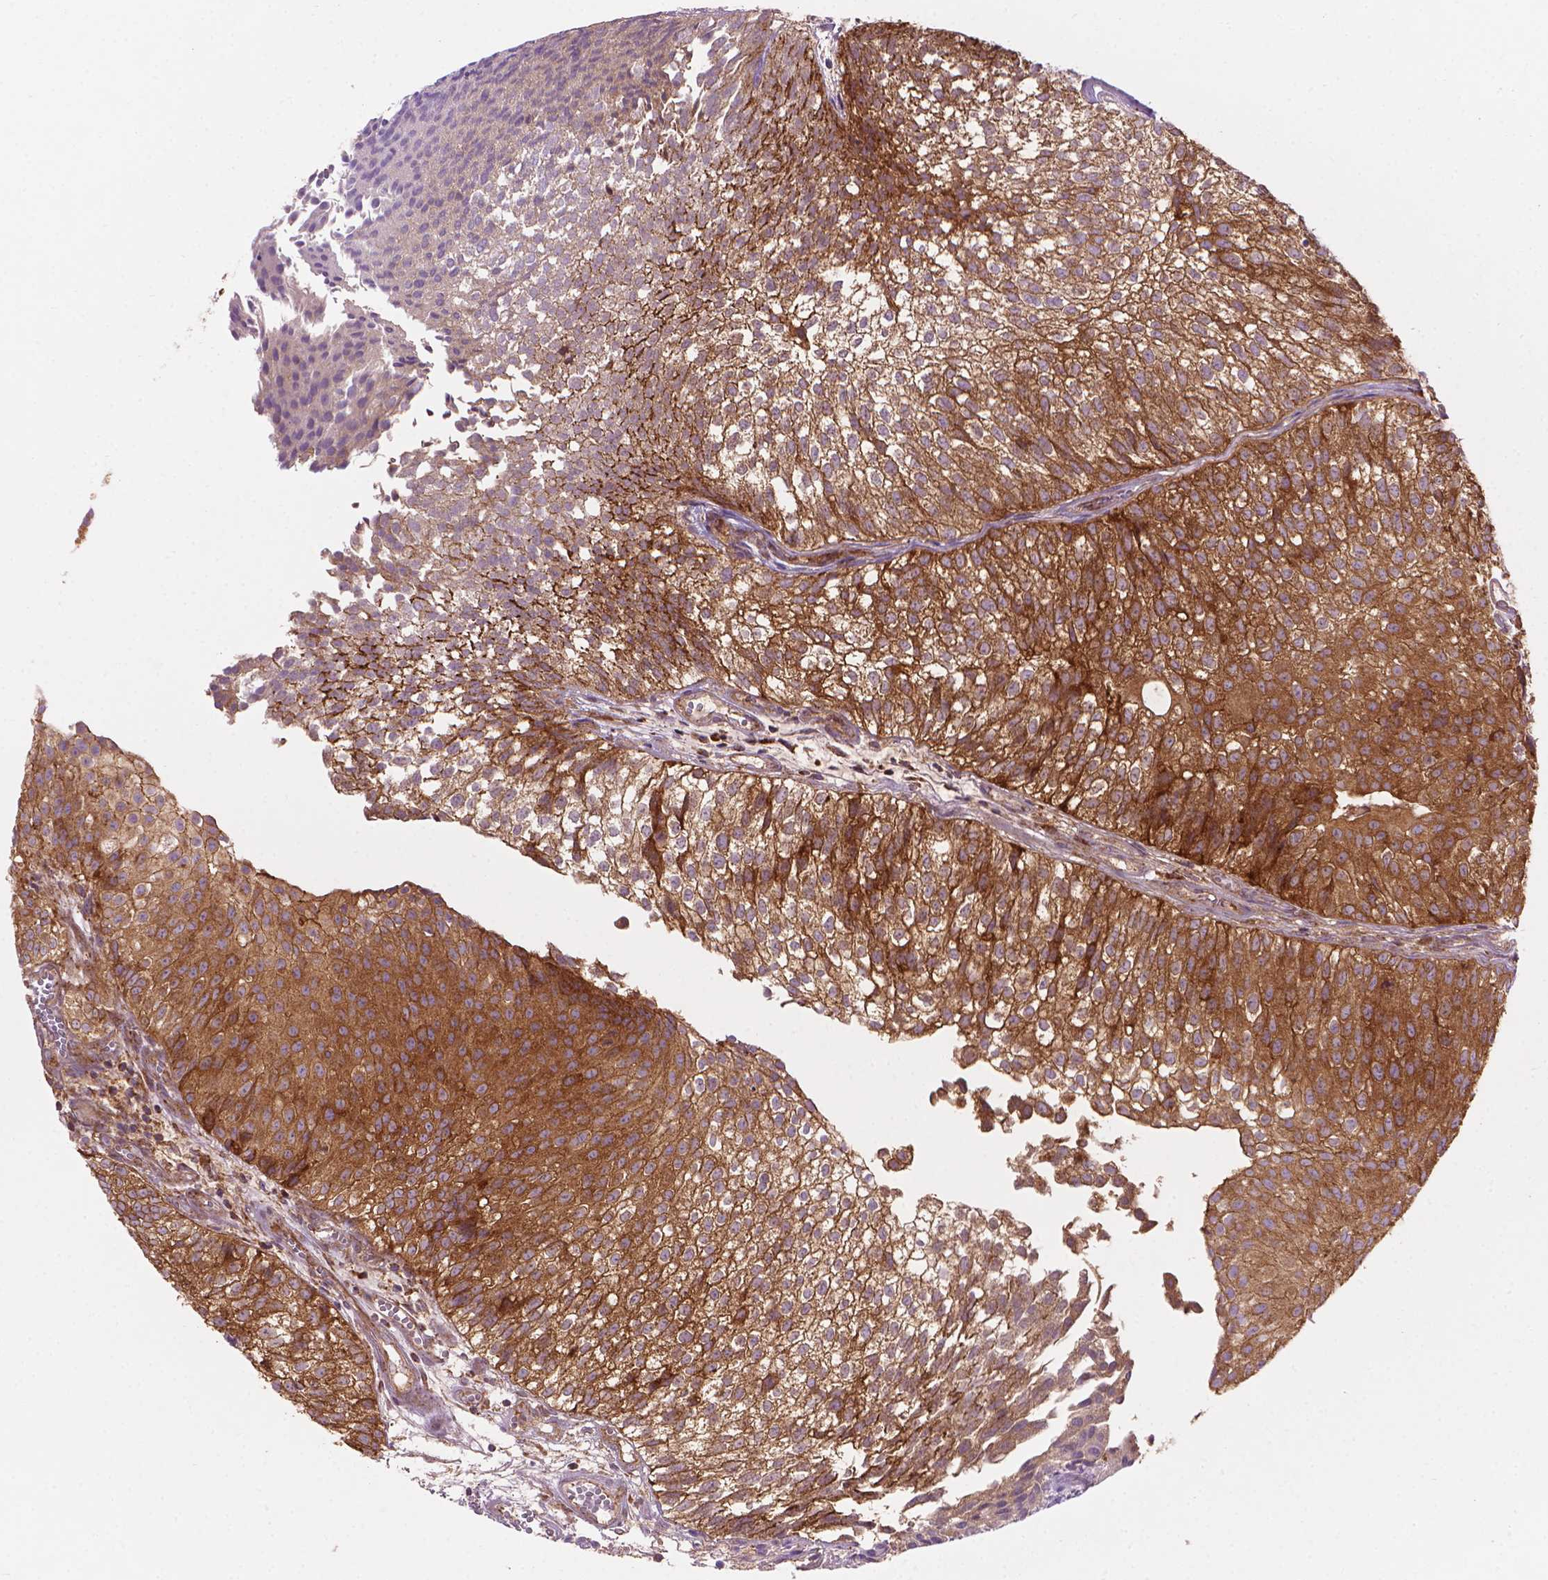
{"staining": {"intensity": "moderate", "quantity": ">75%", "location": "cytoplasmic/membranous"}, "tissue": "urothelial cancer", "cell_type": "Tumor cells", "image_type": "cancer", "snomed": [{"axis": "morphology", "description": "Urothelial carcinoma, Low grade"}, {"axis": "topography", "description": "Urinary bladder"}], "caption": "DAB (3,3'-diaminobenzidine) immunohistochemical staining of human low-grade urothelial carcinoma displays moderate cytoplasmic/membranous protein positivity in about >75% of tumor cells. (brown staining indicates protein expression, while blue staining denotes nuclei).", "gene": "VARS2", "patient": {"sex": "male", "age": 70}}